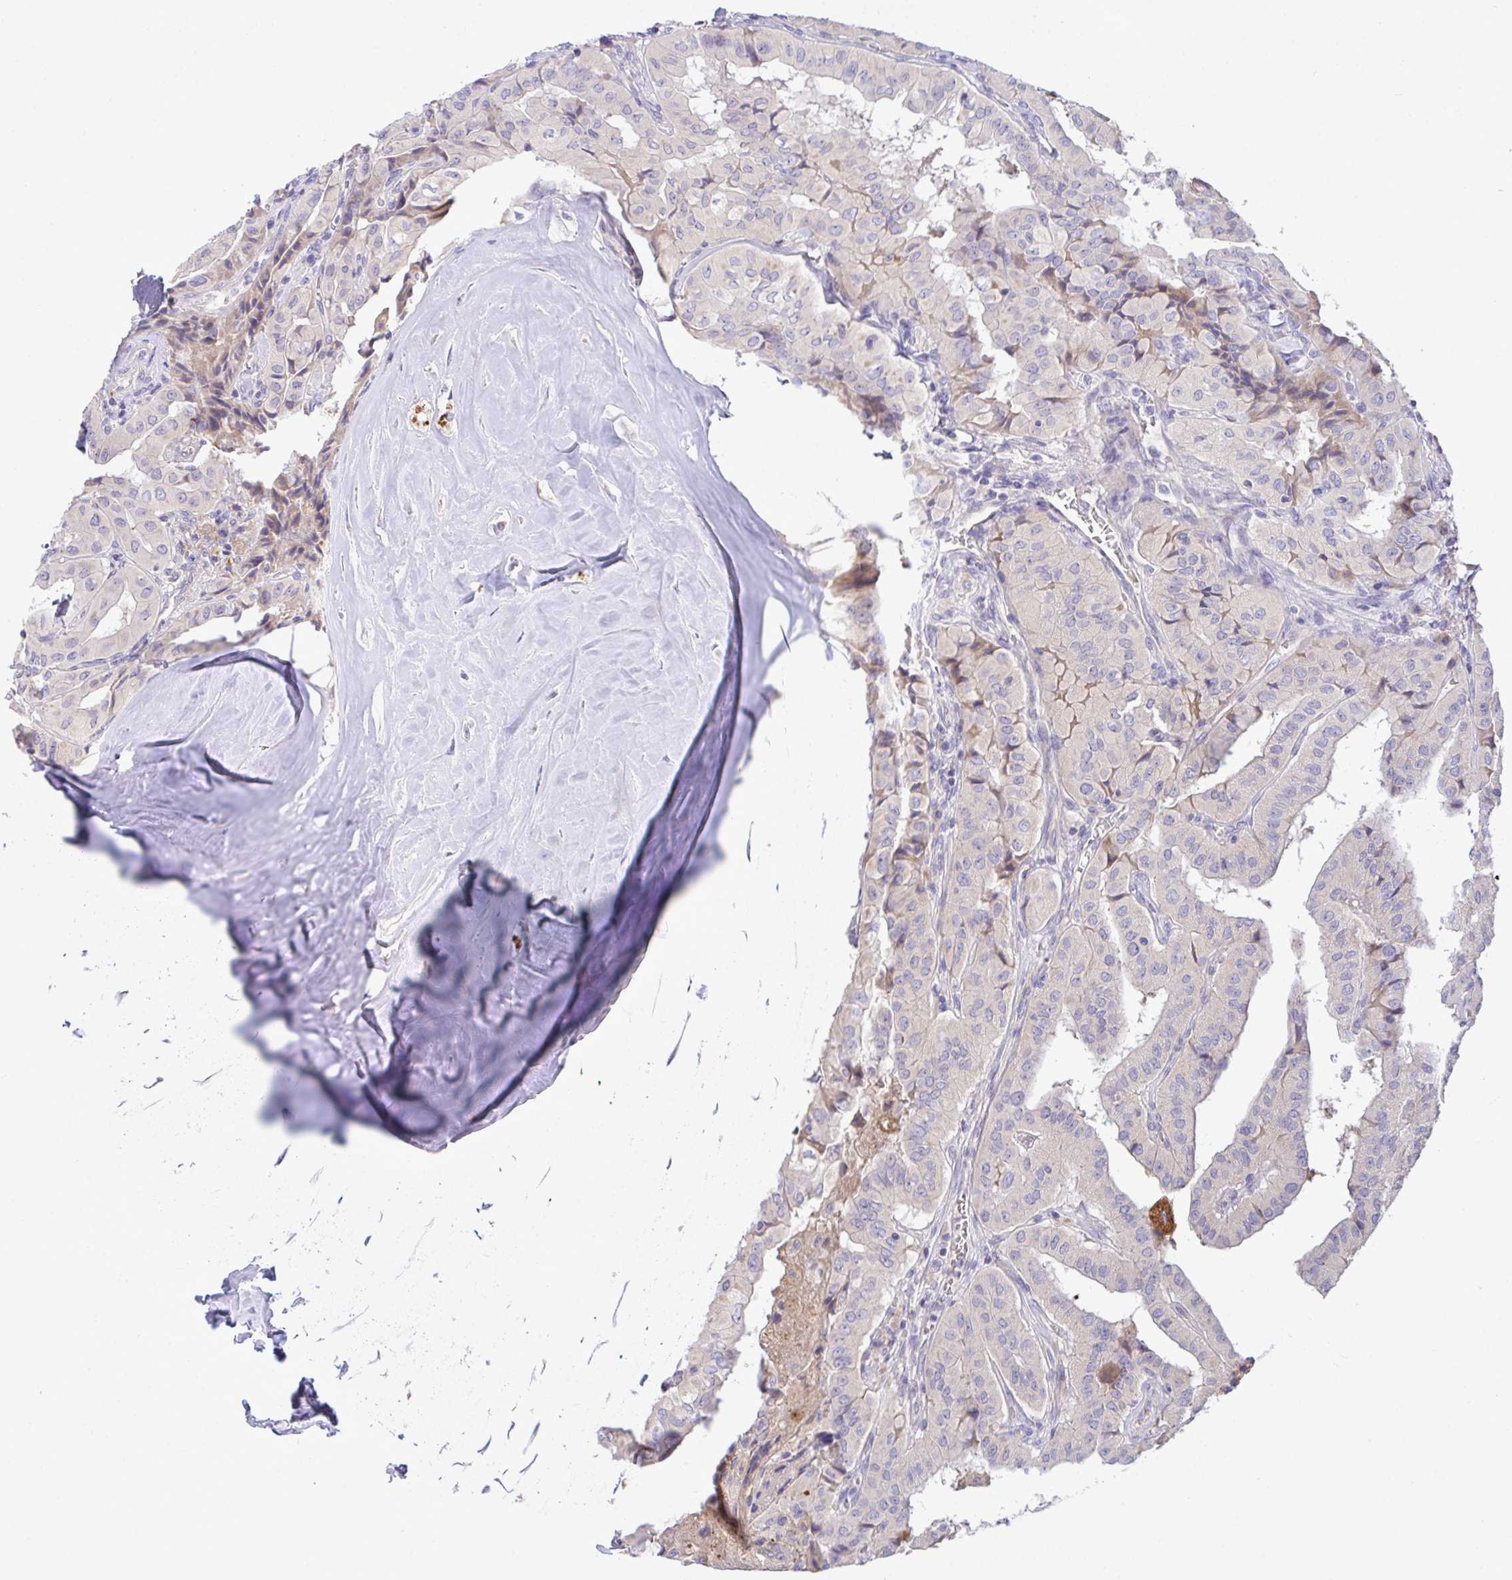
{"staining": {"intensity": "negative", "quantity": "none", "location": "none"}, "tissue": "thyroid cancer", "cell_type": "Tumor cells", "image_type": "cancer", "snomed": [{"axis": "morphology", "description": "Normal tissue, NOS"}, {"axis": "morphology", "description": "Papillary adenocarcinoma, NOS"}, {"axis": "topography", "description": "Thyroid gland"}], "caption": "A high-resolution histopathology image shows IHC staining of thyroid cancer (papillary adenocarcinoma), which demonstrates no significant expression in tumor cells. The staining is performed using DAB brown chromogen with nuclei counter-stained in using hematoxylin.", "gene": "ZNF581", "patient": {"sex": "female", "age": 59}}